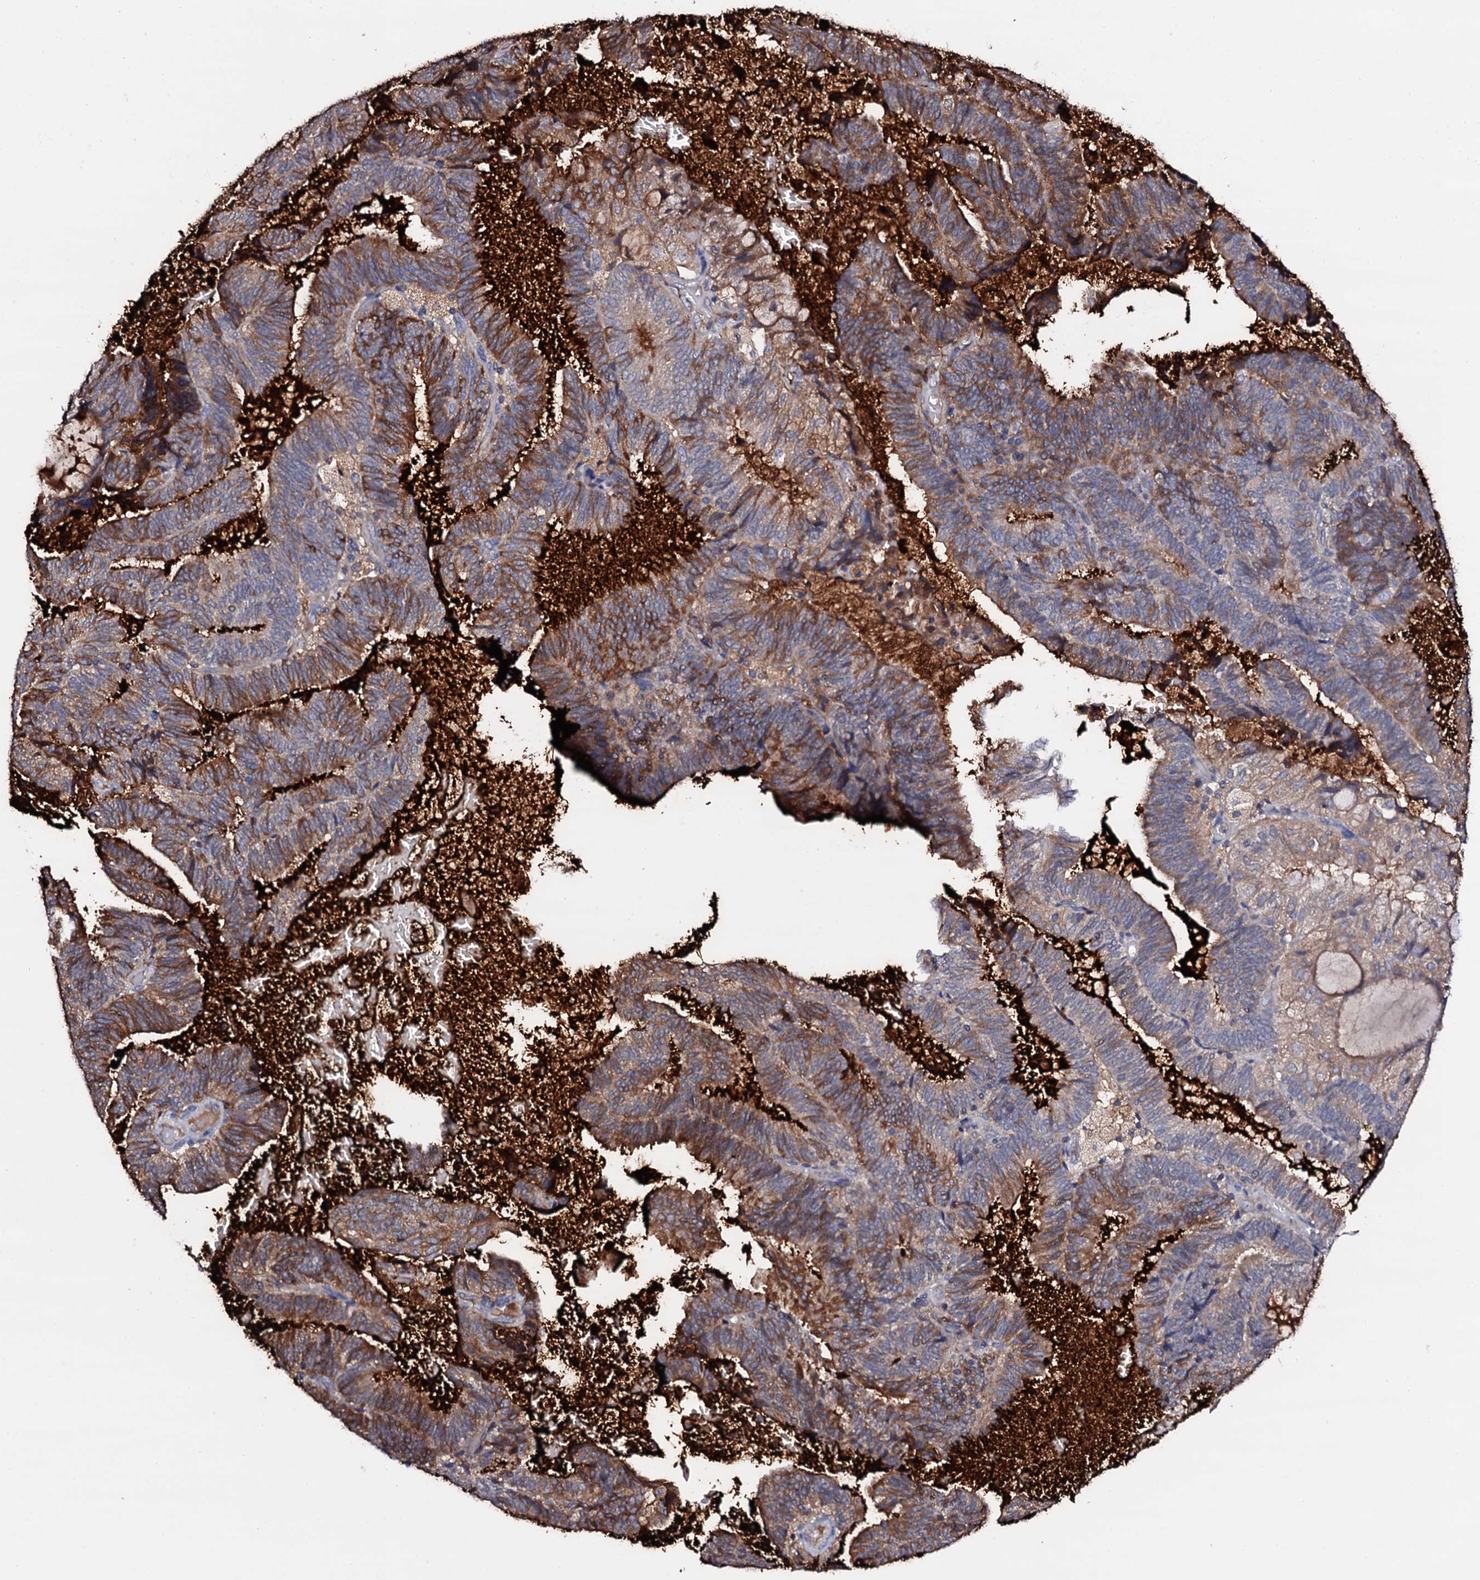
{"staining": {"intensity": "moderate", "quantity": ">75%", "location": "cytoplasmic/membranous"}, "tissue": "endometrial cancer", "cell_type": "Tumor cells", "image_type": "cancer", "snomed": [{"axis": "morphology", "description": "Adenocarcinoma, NOS"}, {"axis": "topography", "description": "Endometrium"}], "caption": "DAB immunohistochemical staining of endometrial adenocarcinoma exhibits moderate cytoplasmic/membranous protein staining in about >75% of tumor cells.", "gene": "TCAF2", "patient": {"sex": "female", "age": 81}}